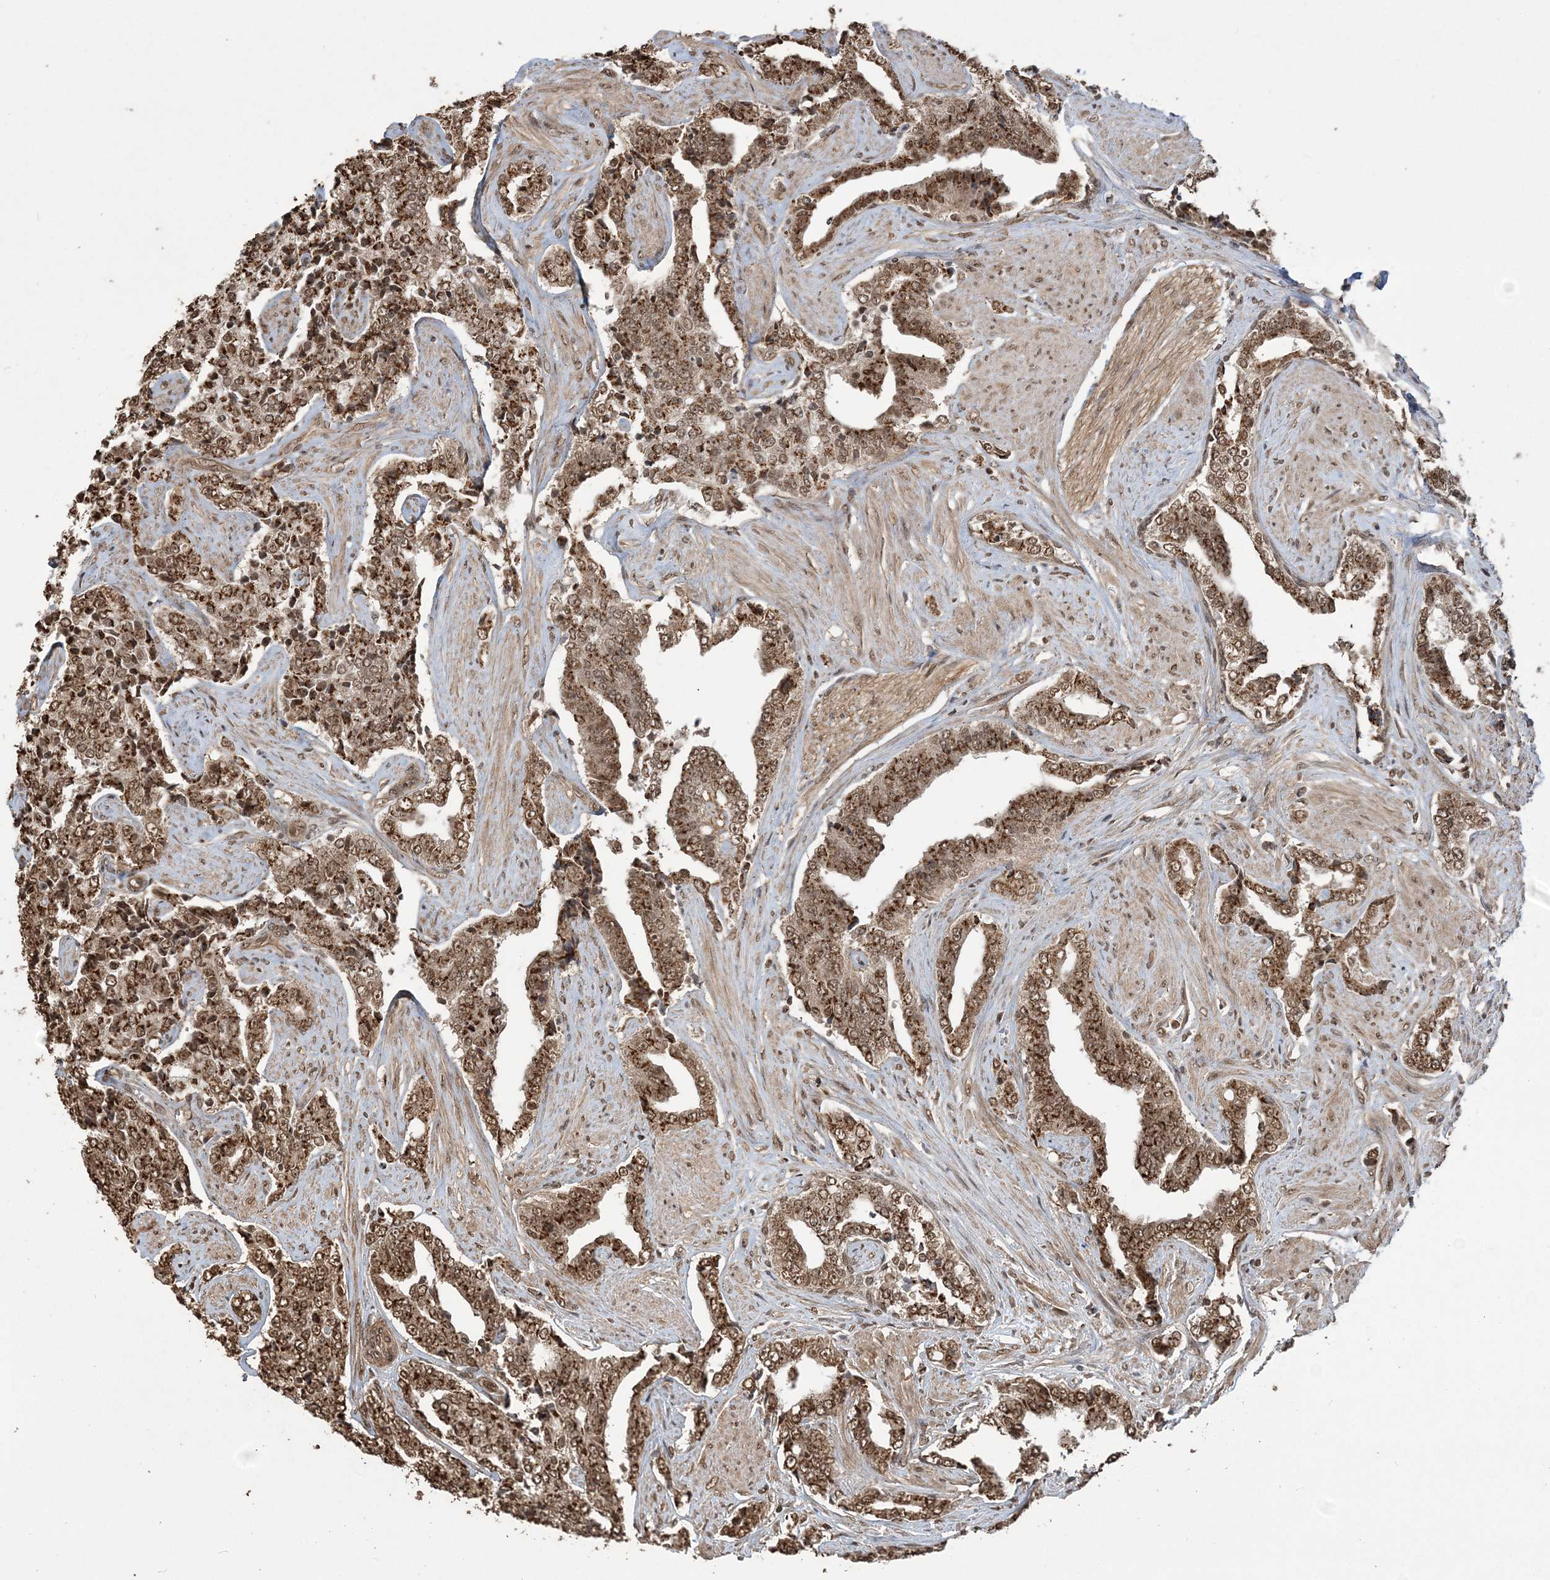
{"staining": {"intensity": "strong", "quantity": ">75%", "location": "cytoplasmic/membranous,nuclear"}, "tissue": "prostate cancer", "cell_type": "Tumor cells", "image_type": "cancer", "snomed": [{"axis": "morphology", "description": "Adenocarcinoma, High grade"}, {"axis": "topography", "description": "Prostate"}], "caption": "Human prostate high-grade adenocarcinoma stained with a brown dye exhibits strong cytoplasmic/membranous and nuclear positive positivity in about >75% of tumor cells.", "gene": "ZNF839", "patient": {"sex": "male", "age": 71}}